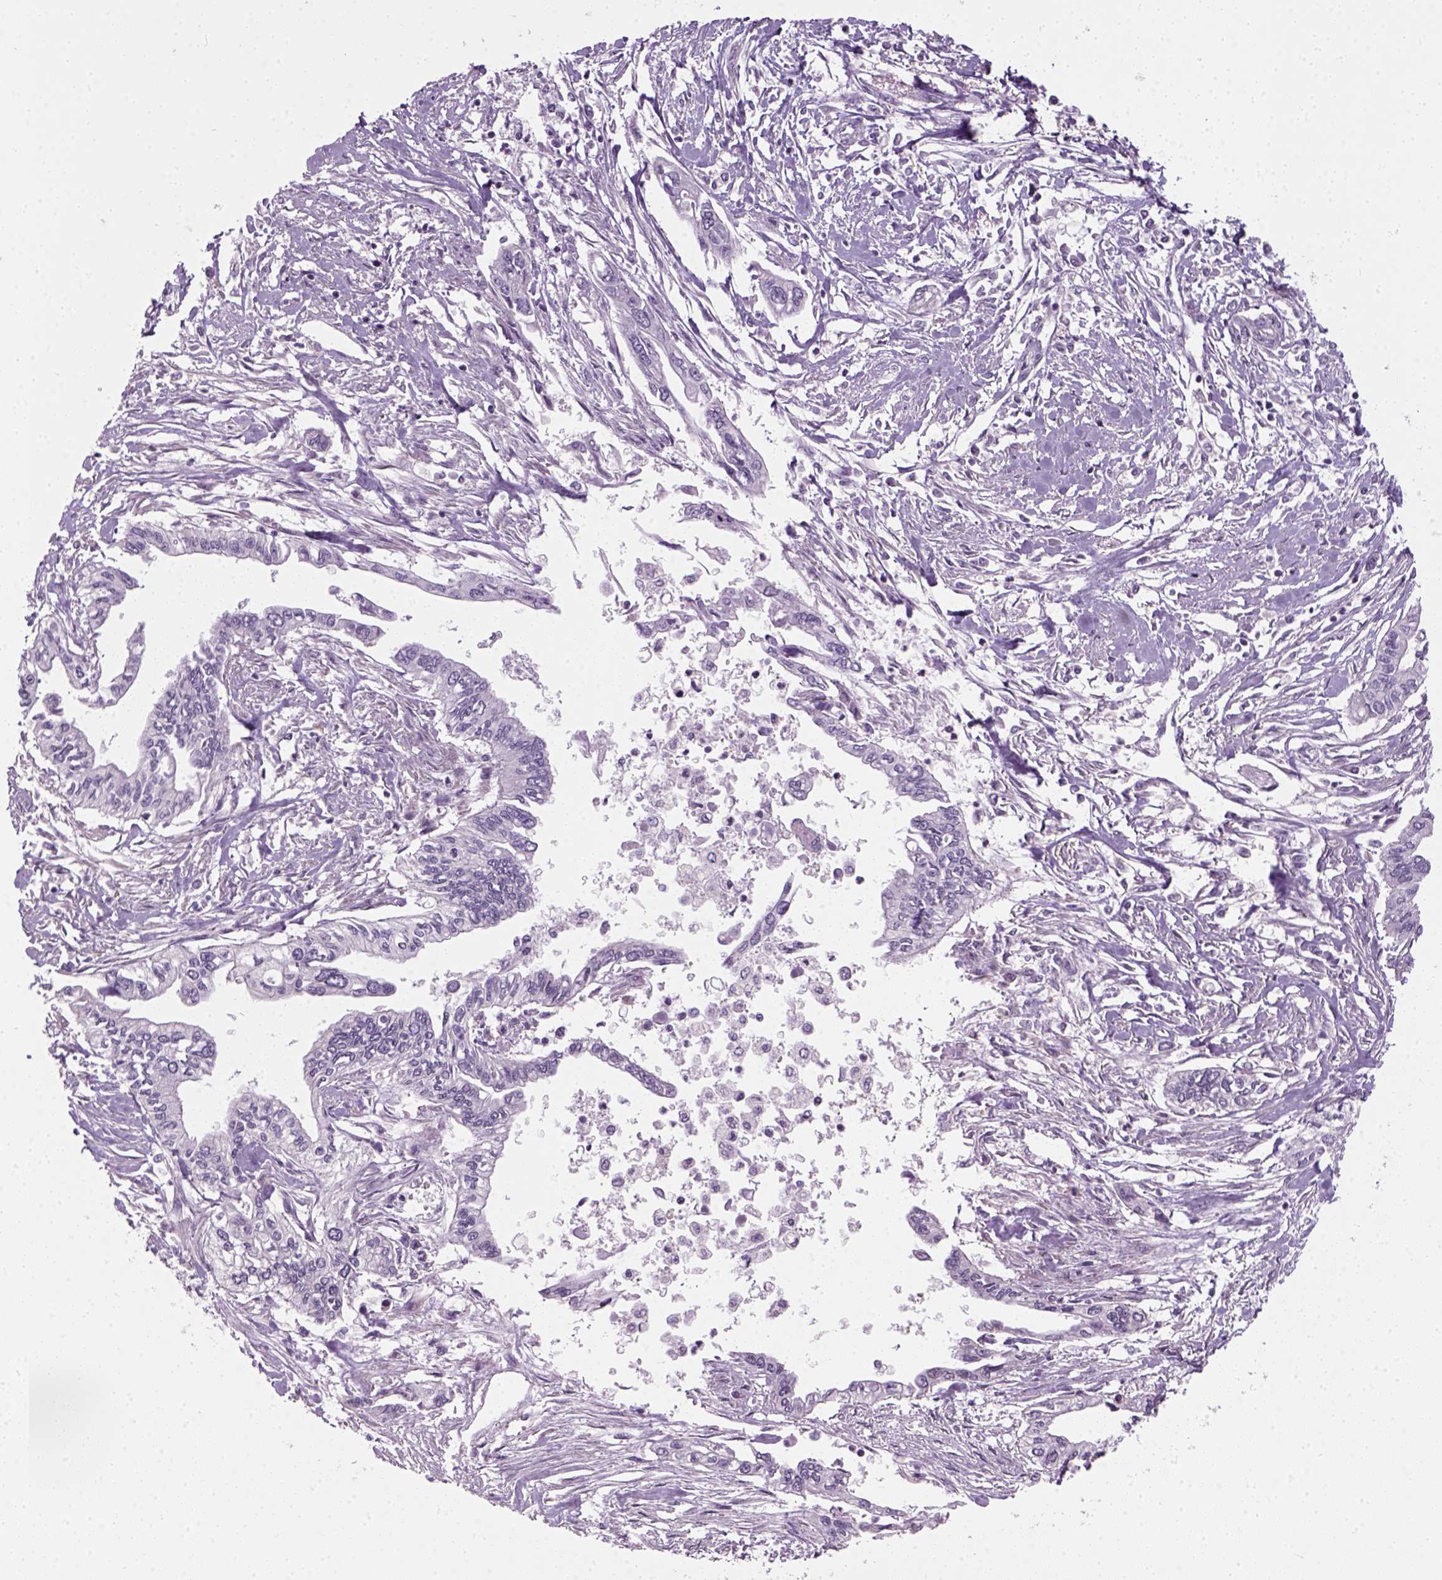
{"staining": {"intensity": "negative", "quantity": "none", "location": "none"}, "tissue": "pancreatic cancer", "cell_type": "Tumor cells", "image_type": "cancer", "snomed": [{"axis": "morphology", "description": "Adenocarcinoma, NOS"}, {"axis": "topography", "description": "Pancreas"}], "caption": "Immunohistochemistry image of pancreatic cancer stained for a protein (brown), which reveals no expression in tumor cells. The staining is performed using DAB brown chromogen with nuclei counter-stained in using hematoxylin.", "gene": "ELOVL3", "patient": {"sex": "male", "age": 60}}